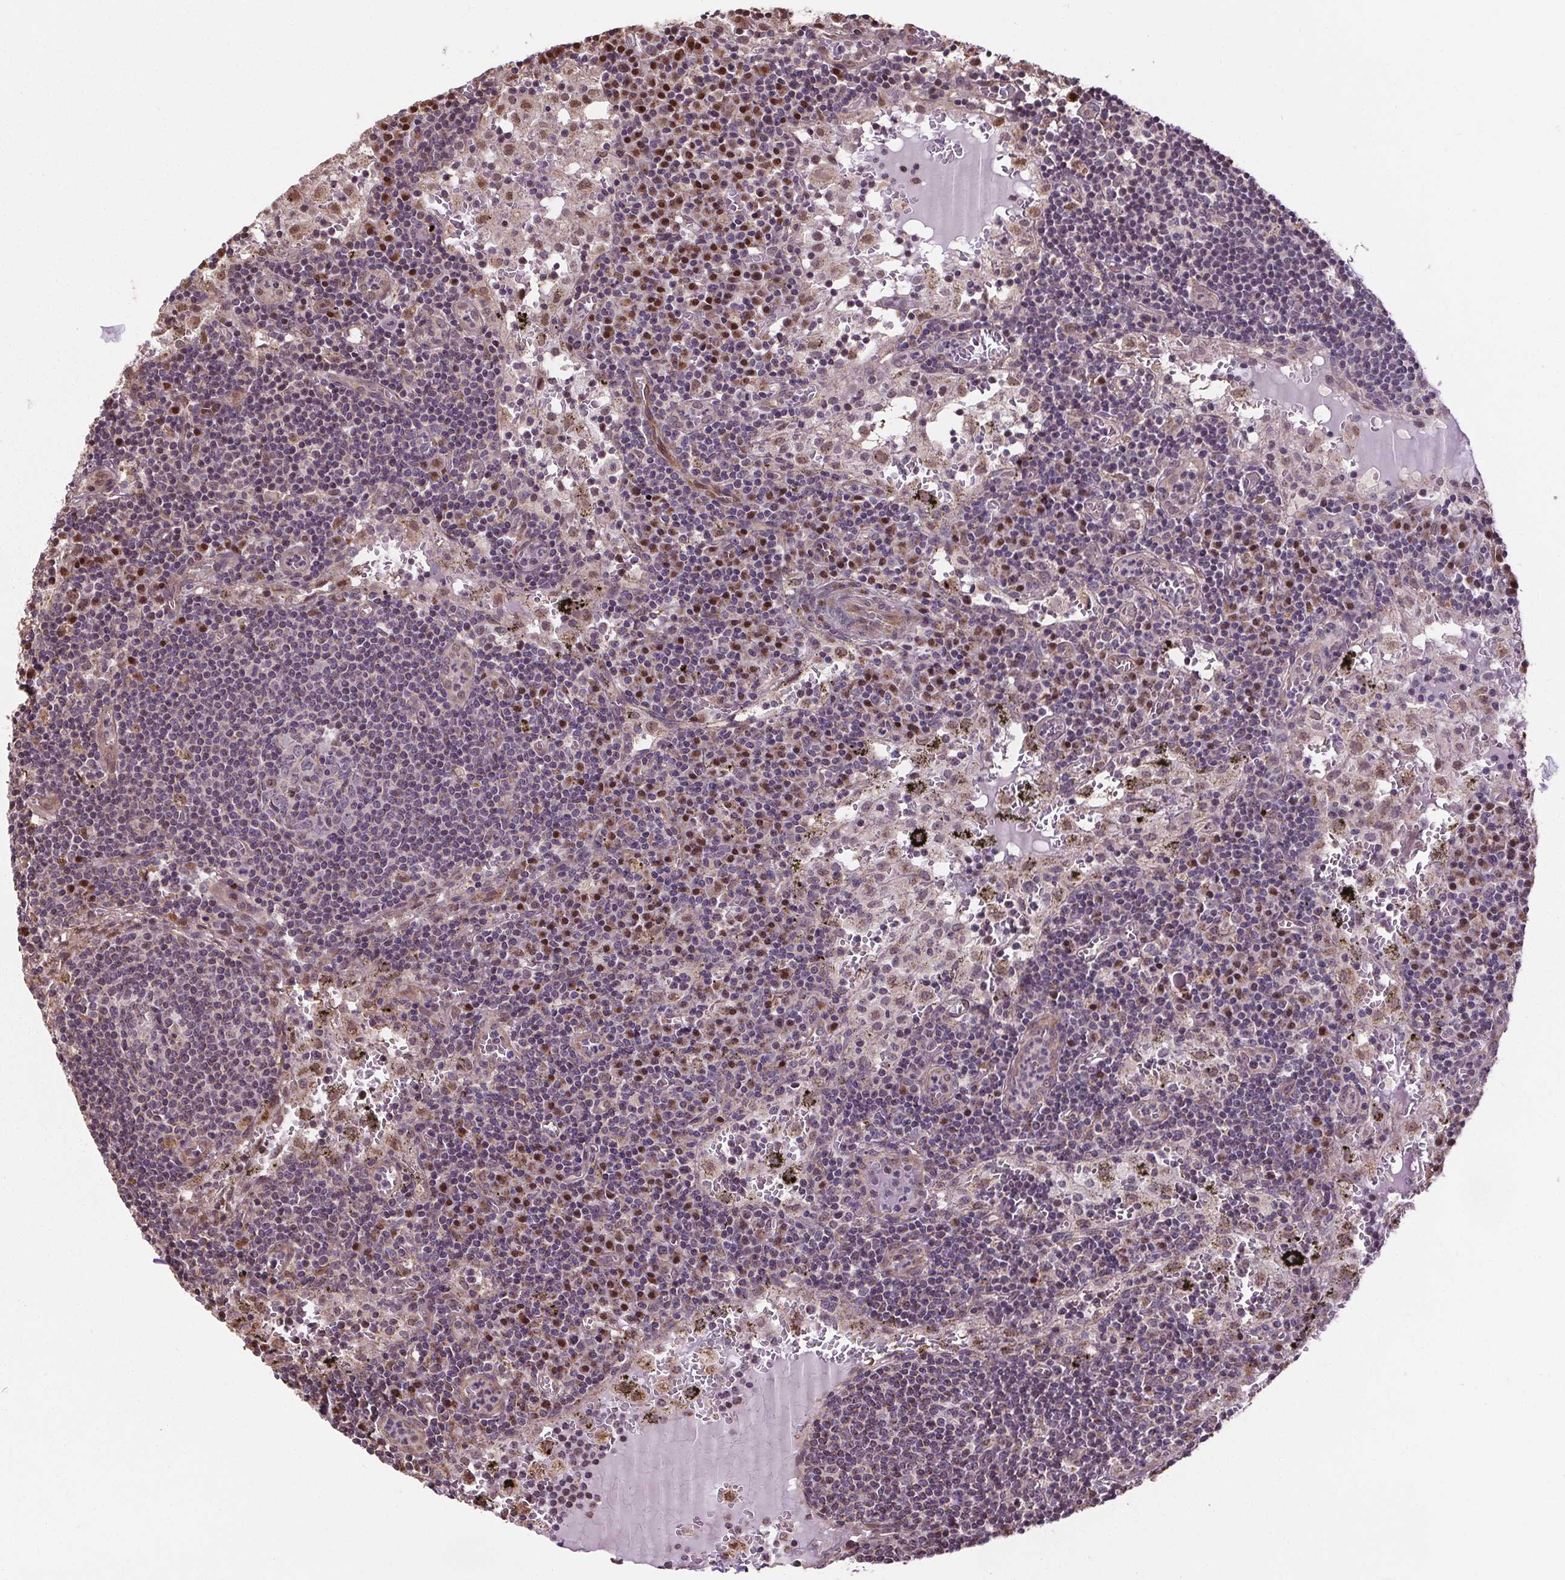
{"staining": {"intensity": "weak", "quantity": "<25%", "location": "cytoplasmic/membranous"}, "tissue": "lymph node", "cell_type": "Germinal center cells", "image_type": "normal", "snomed": [{"axis": "morphology", "description": "Normal tissue, NOS"}, {"axis": "topography", "description": "Lymph node"}], "caption": "Micrograph shows no protein staining in germinal center cells of normal lymph node. The staining is performed using DAB (3,3'-diaminobenzidine) brown chromogen with nuclei counter-stained in using hematoxylin.", "gene": "ZNF548", "patient": {"sex": "male", "age": 62}}